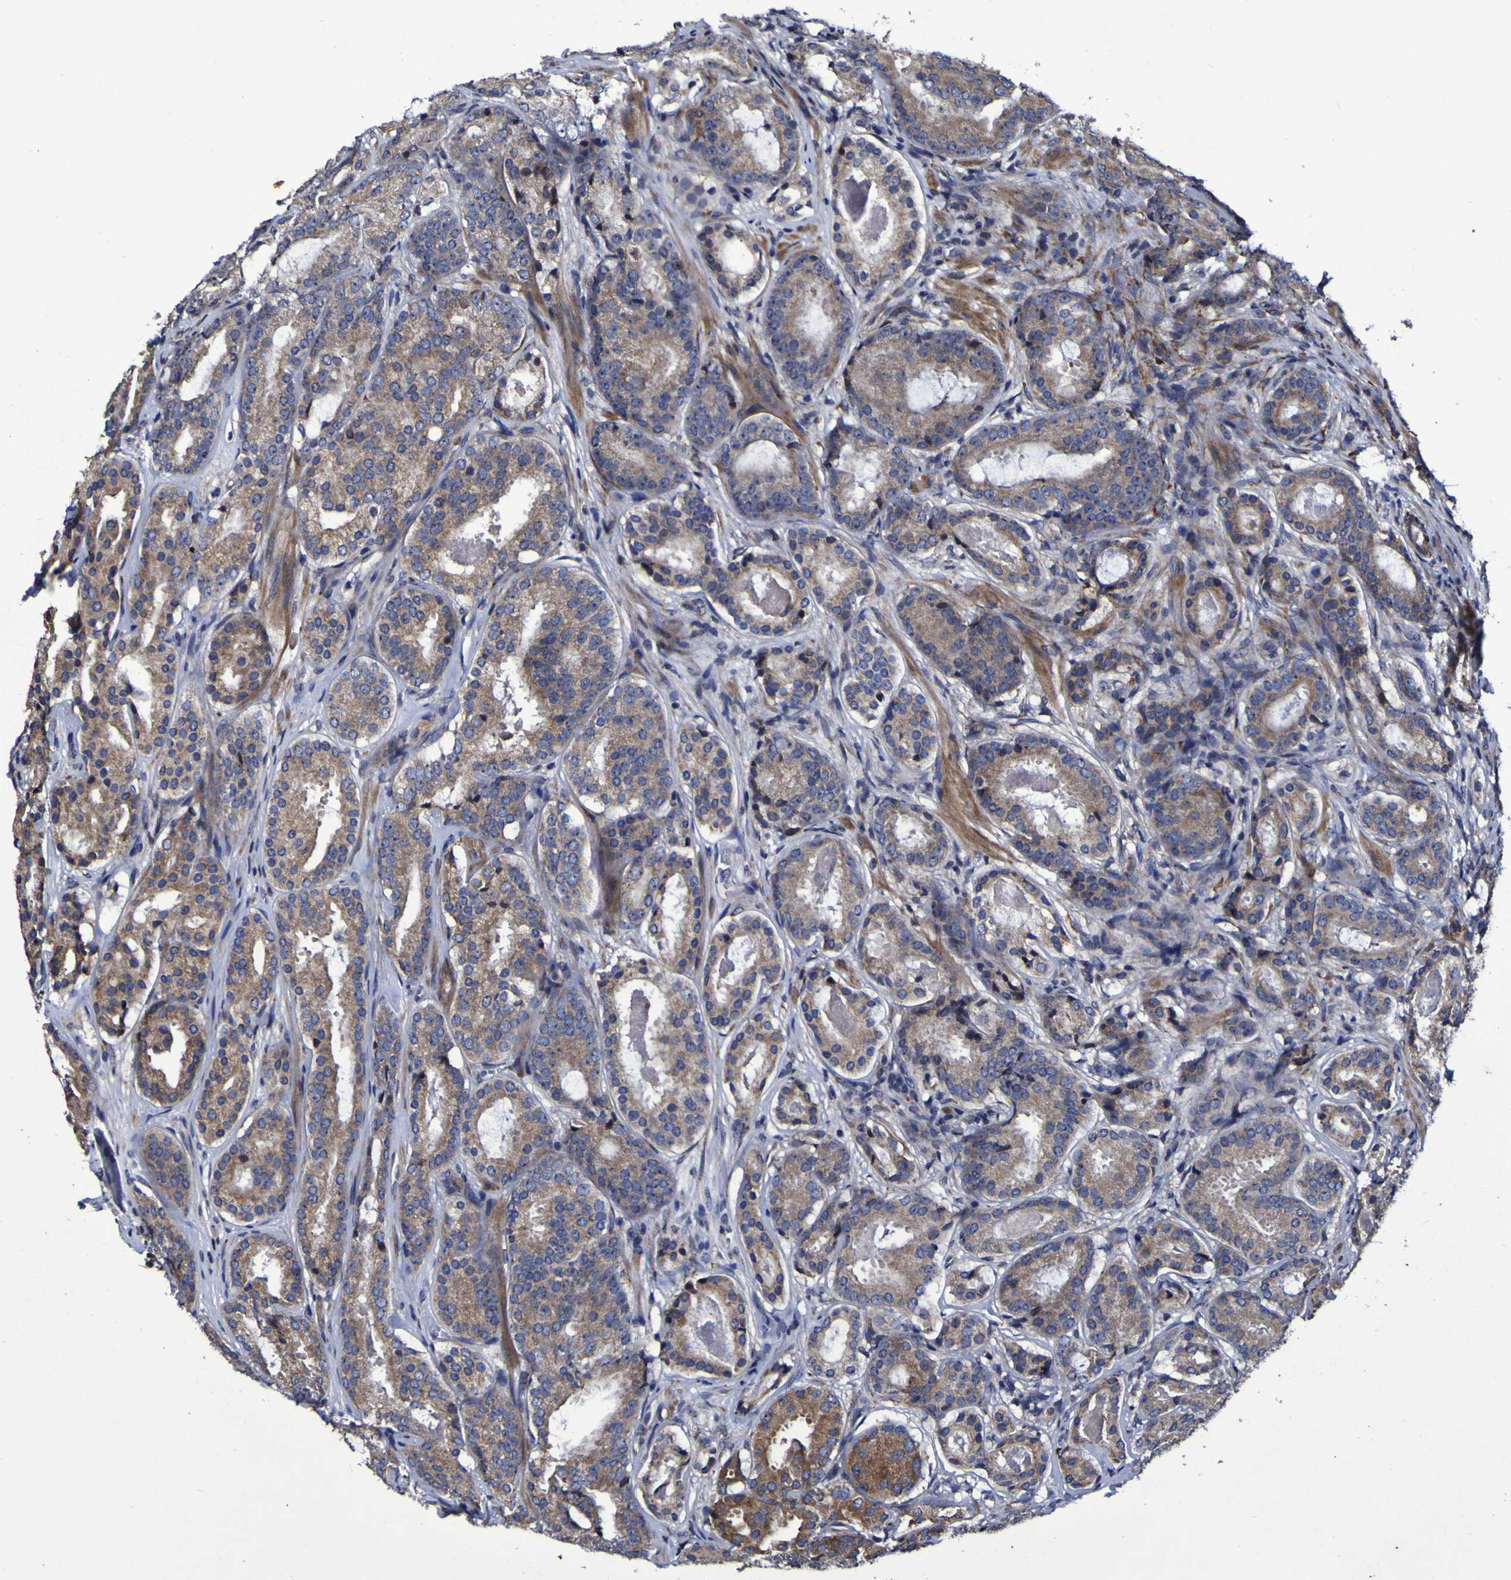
{"staining": {"intensity": "moderate", "quantity": ">75%", "location": "cytoplasmic/membranous"}, "tissue": "prostate cancer", "cell_type": "Tumor cells", "image_type": "cancer", "snomed": [{"axis": "morphology", "description": "Adenocarcinoma, Low grade"}, {"axis": "topography", "description": "Prostate"}], "caption": "This photomicrograph reveals low-grade adenocarcinoma (prostate) stained with immunohistochemistry (IHC) to label a protein in brown. The cytoplasmic/membranous of tumor cells show moderate positivity for the protein. Nuclei are counter-stained blue.", "gene": "P3H1", "patient": {"sex": "male", "age": 69}}